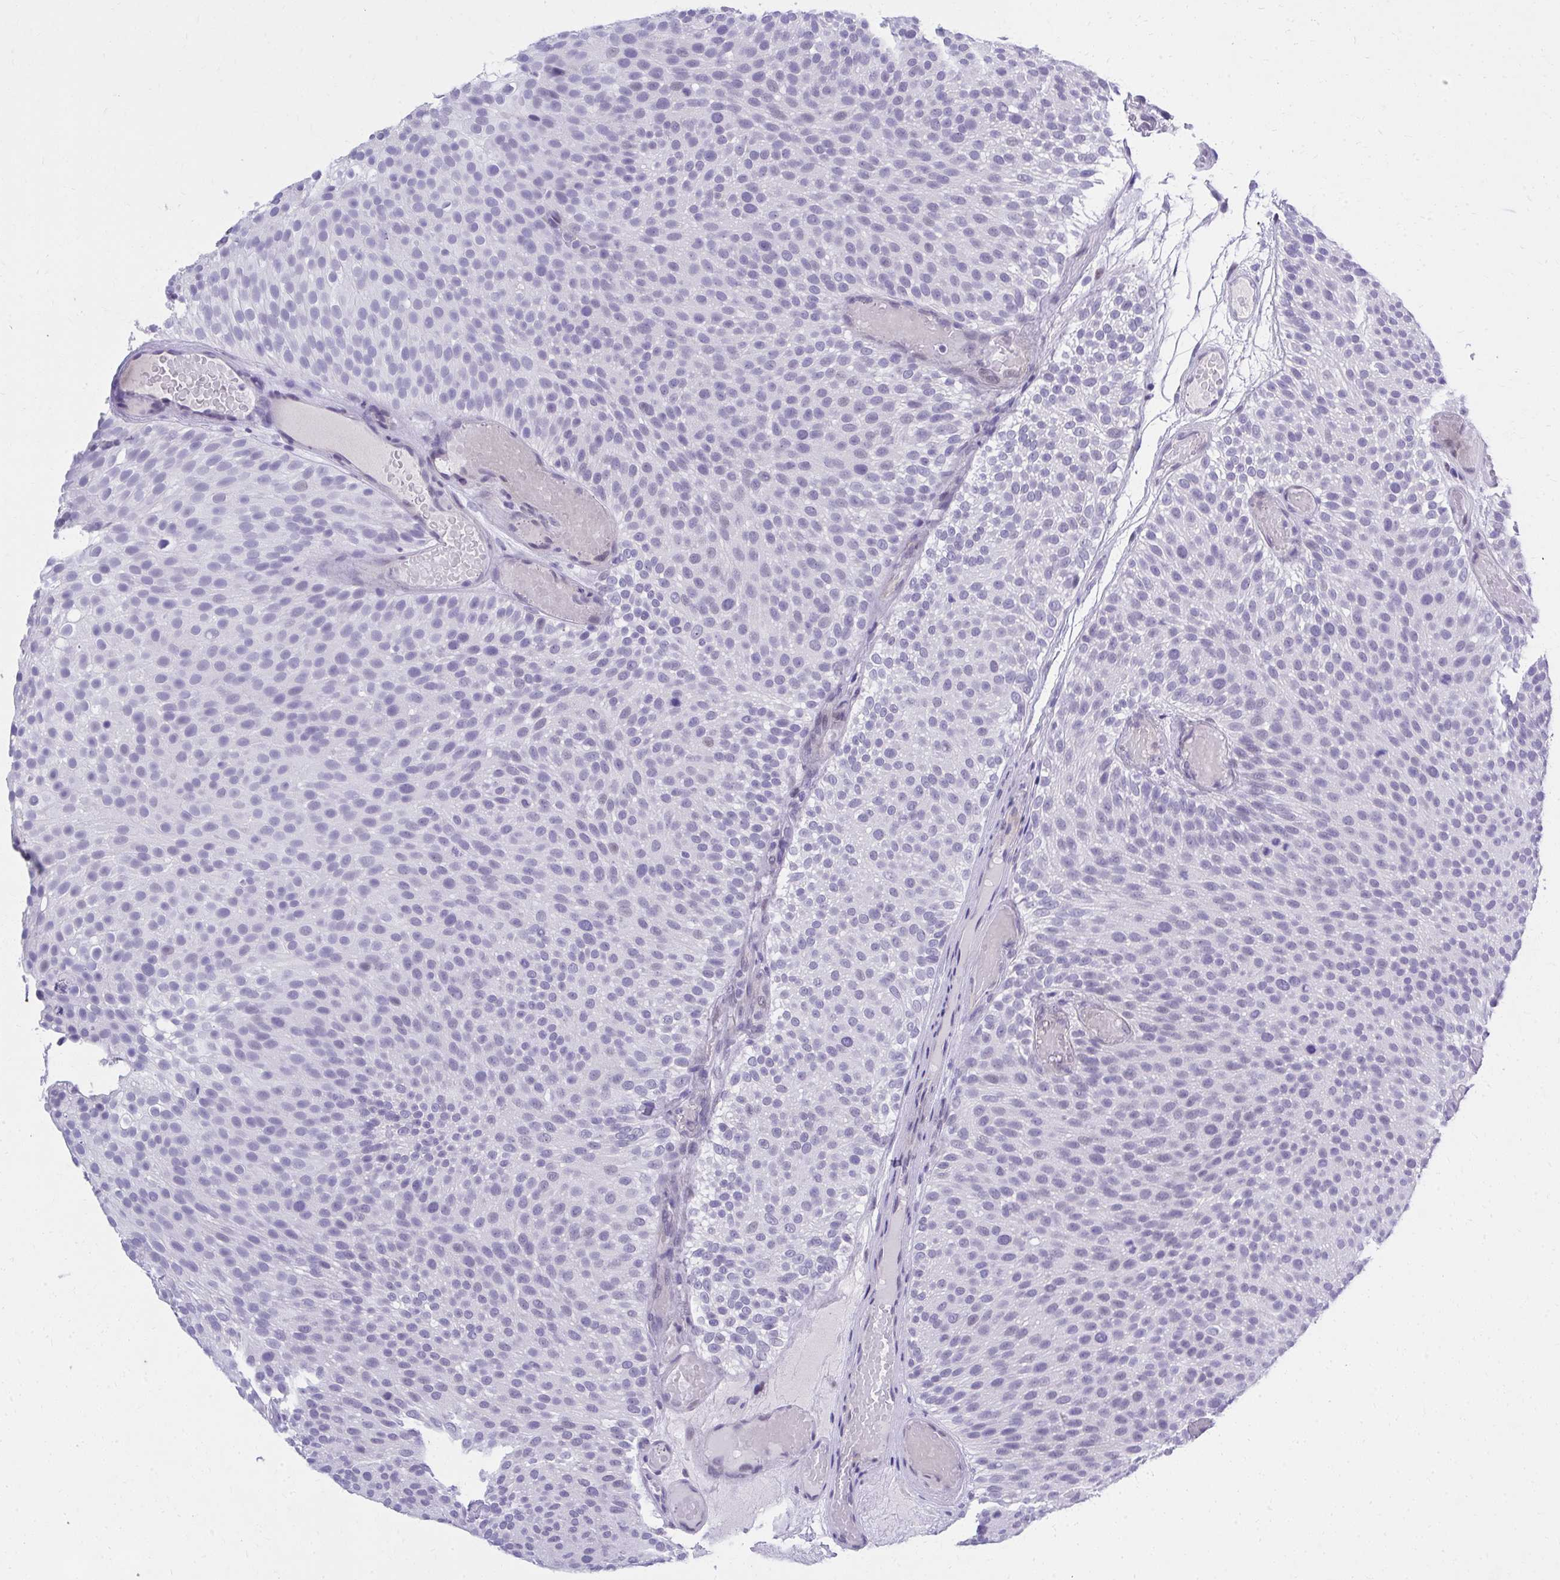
{"staining": {"intensity": "negative", "quantity": "none", "location": "none"}, "tissue": "urothelial cancer", "cell_type": "Tumor cells", "image_type": "cancer", "snomed": [{"axis": "morphology", "description": "Urothelial carcinoma, Low grade"}, {"axis": "topography", "description": "Urinary bladder"}], "caption": "Immunohistochemistry of human urothelial cancer displays no staining in tumor cells.", "gene": "KLK1", "patient": {"sex": "male", "age": 78}}